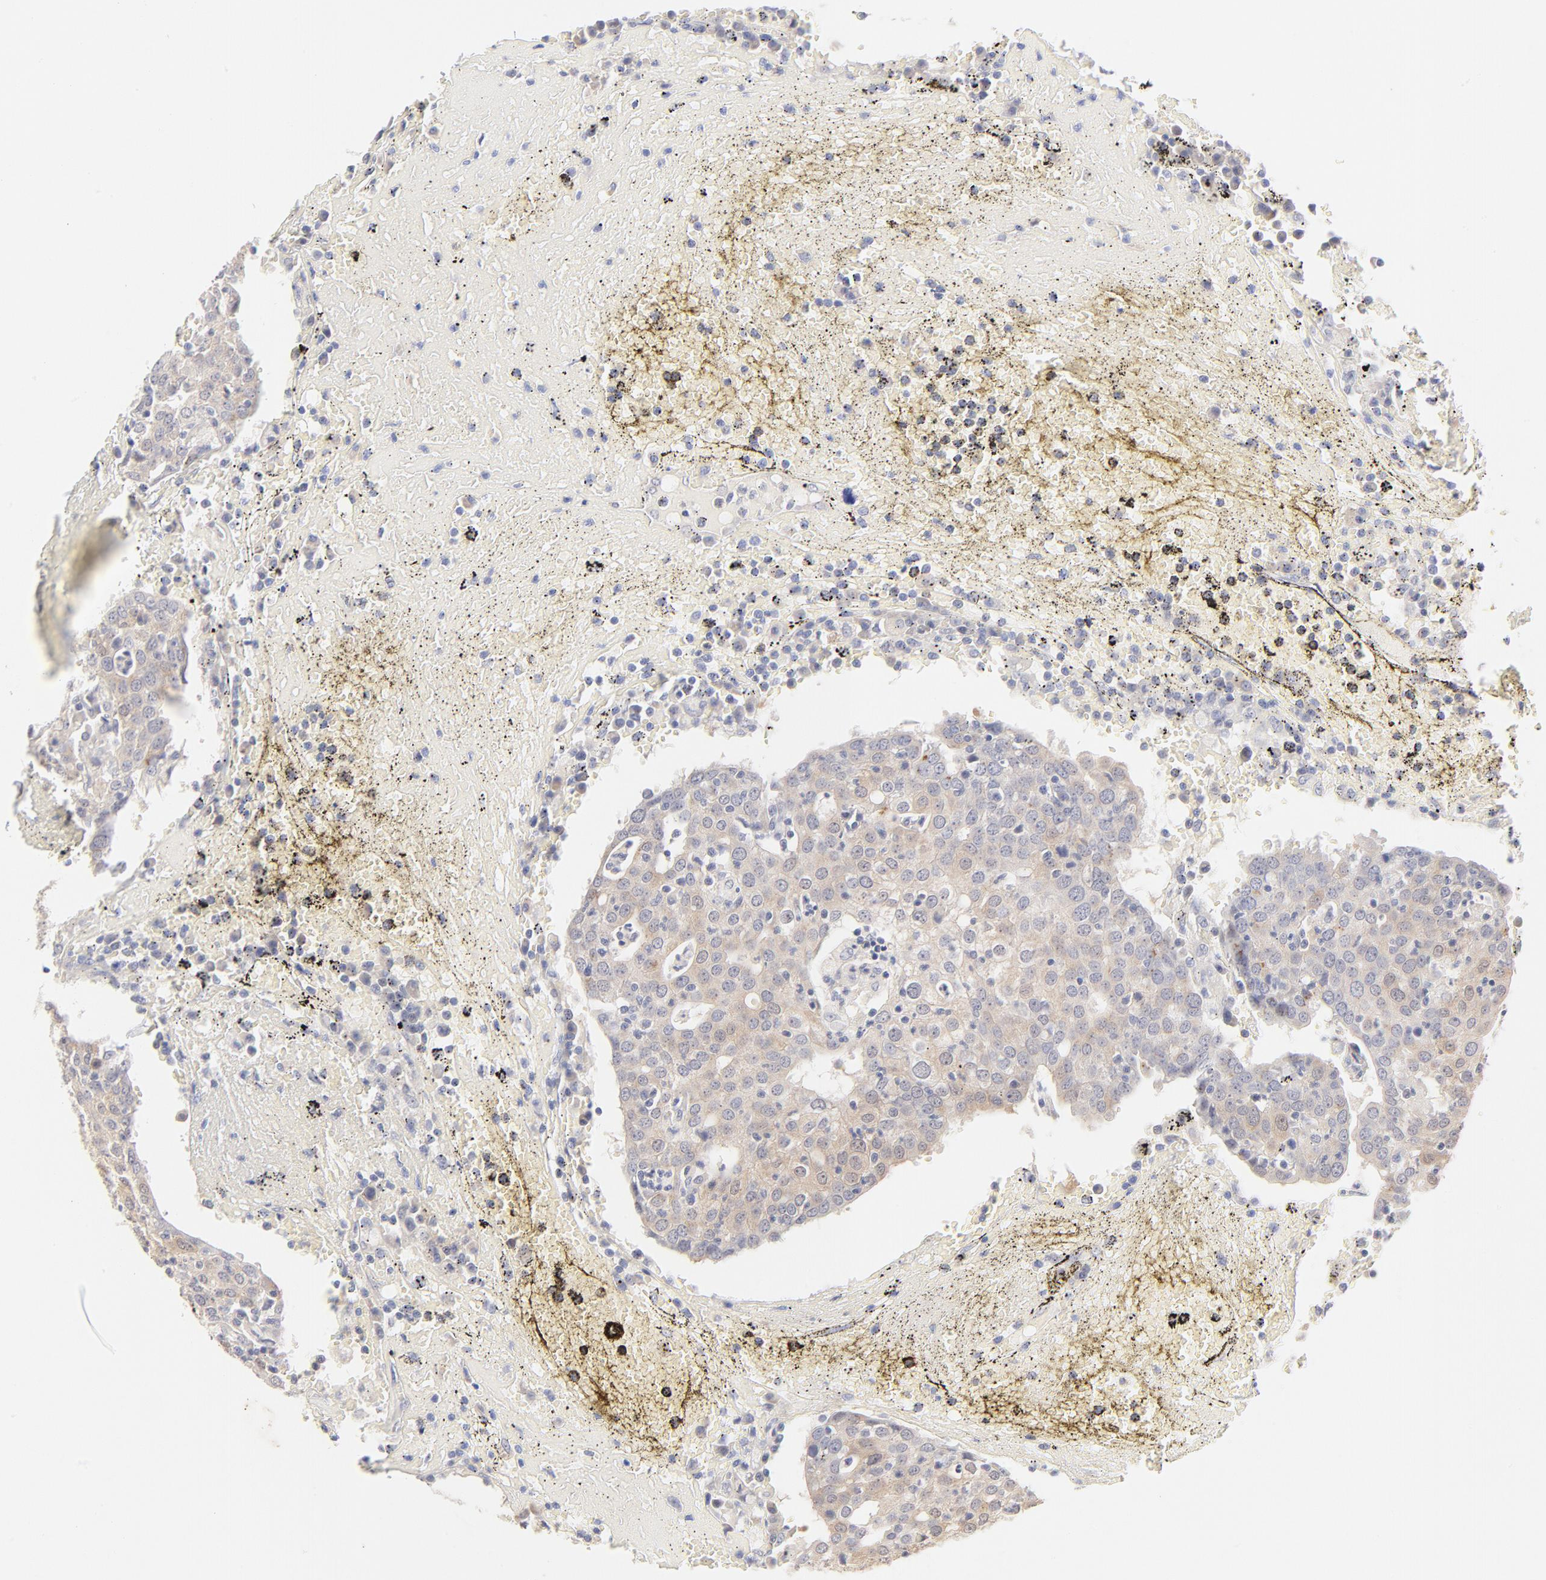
{"staining": {"intensity": "weak", "quantity": "25%-75%", "location": "cytoplasmic/membranous"}, "tissue": "head and neck cancer", "cell_type": "Tumor cells", "image_type": "cancer", "snomed": [{"axis": "morphology", "description": "Adenocarcinoma, NOS"}, {"axis": "topography", "description": "Salivary gland"}, {"axis": "topography", "description": "Head-Neck"}], "caption": "Protein expression by immunohistochemistry (IHC) reveals weak cytoplasmic/membranous staining in approximately 25%-75% of tumor cells in head and neck adenocarcinoma. (brown staining indicates protein expression, while blue staining denotes nuclei).", "gene": "NKX2-2", "patient": {"sex": "female", "age": 65}}